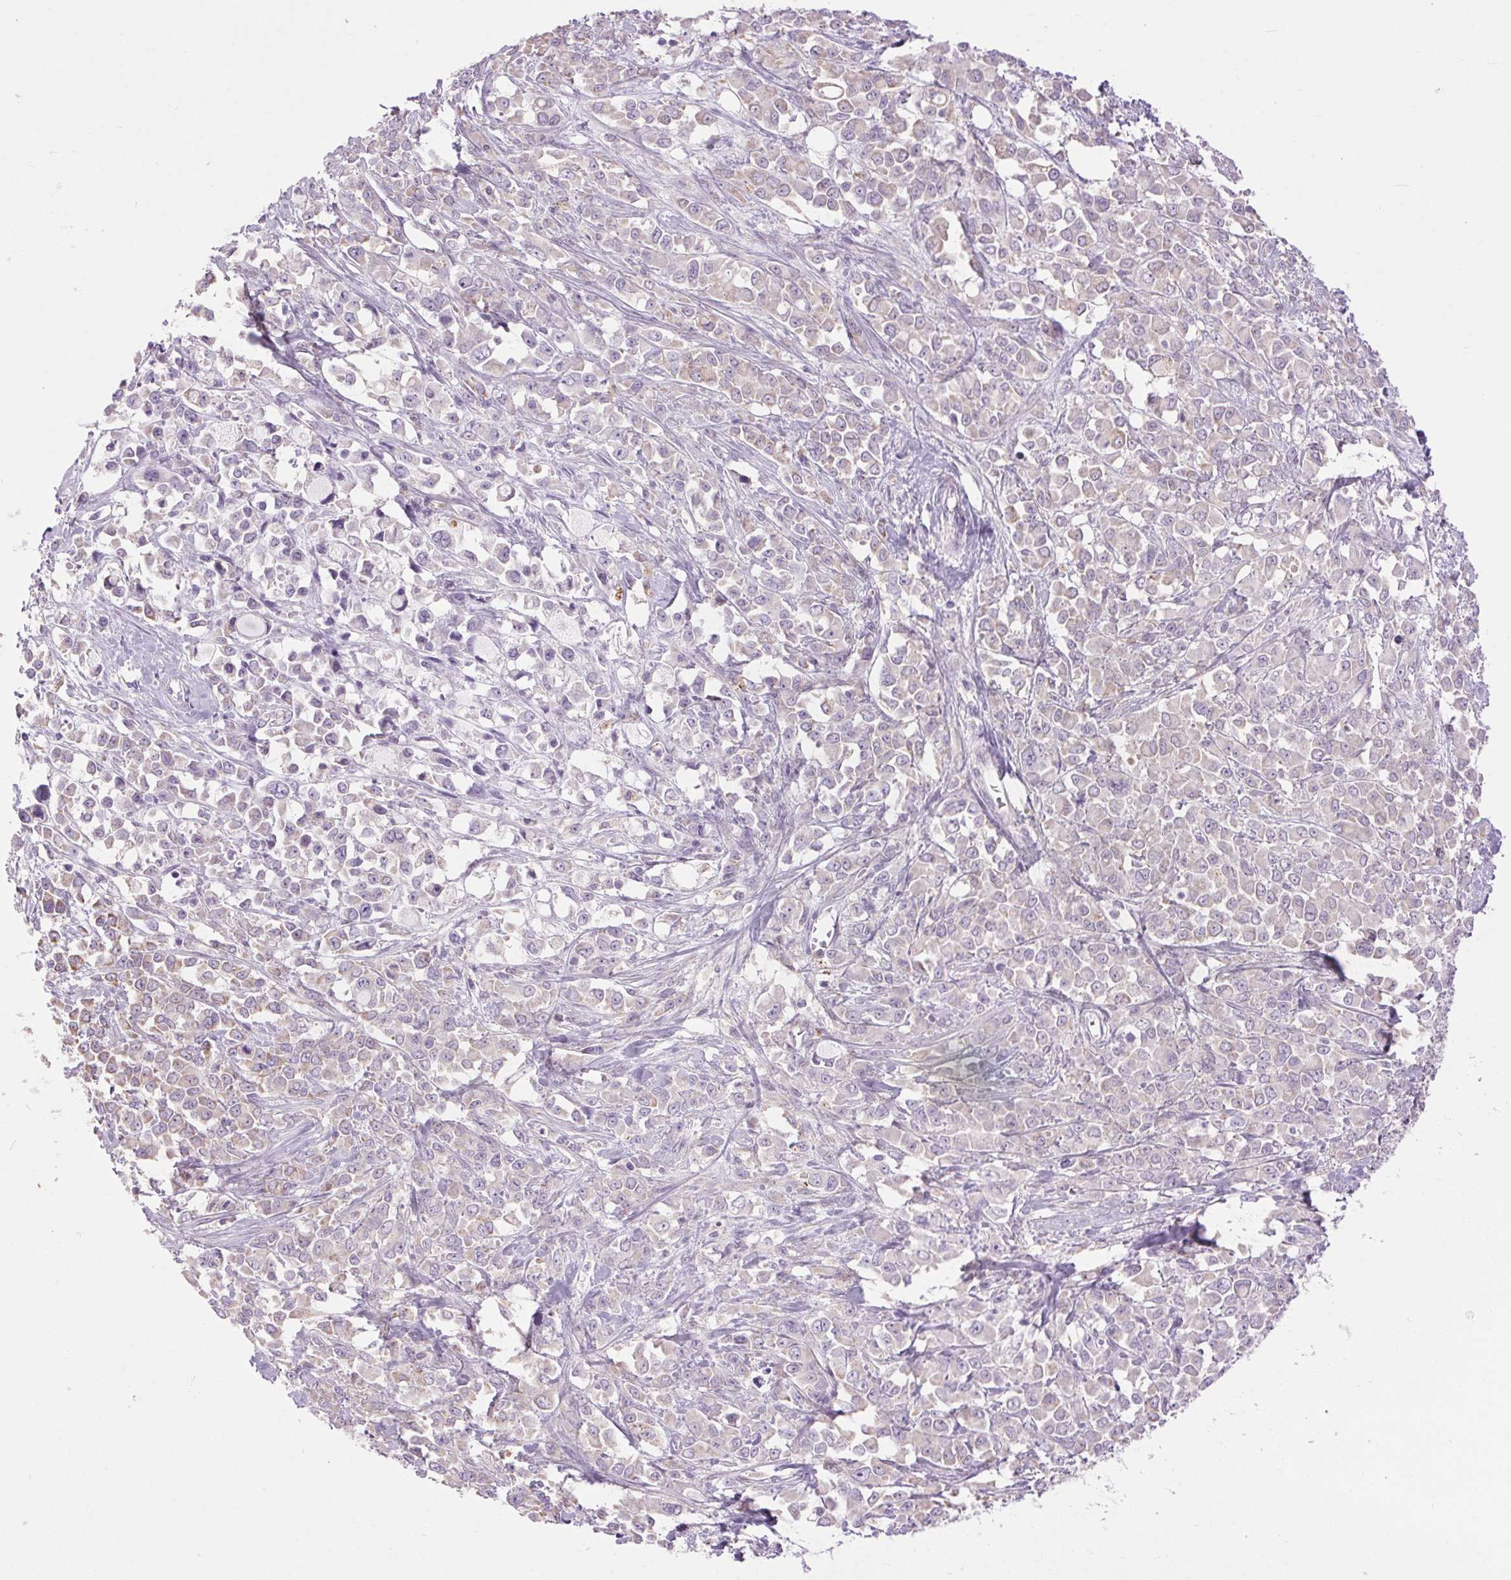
{"staining": {"intensity": "negative", "quantity": "none", "location": "none"}, "tissue": "stomach cancer", "cell_type": "Tumor cells", "image_type": "cancer", "snomed": [{"axis": "morphology", "description": "Adenocarcinoma, NOS"}, {"axis": "topography", "description": "Stomach"}], "caption": "The photomicrograph displays no staining of tumor cells in adenocarcinoma (stomach).", "gene": "SOWAHC", "patient": {"sex": "female", "age": 76}}